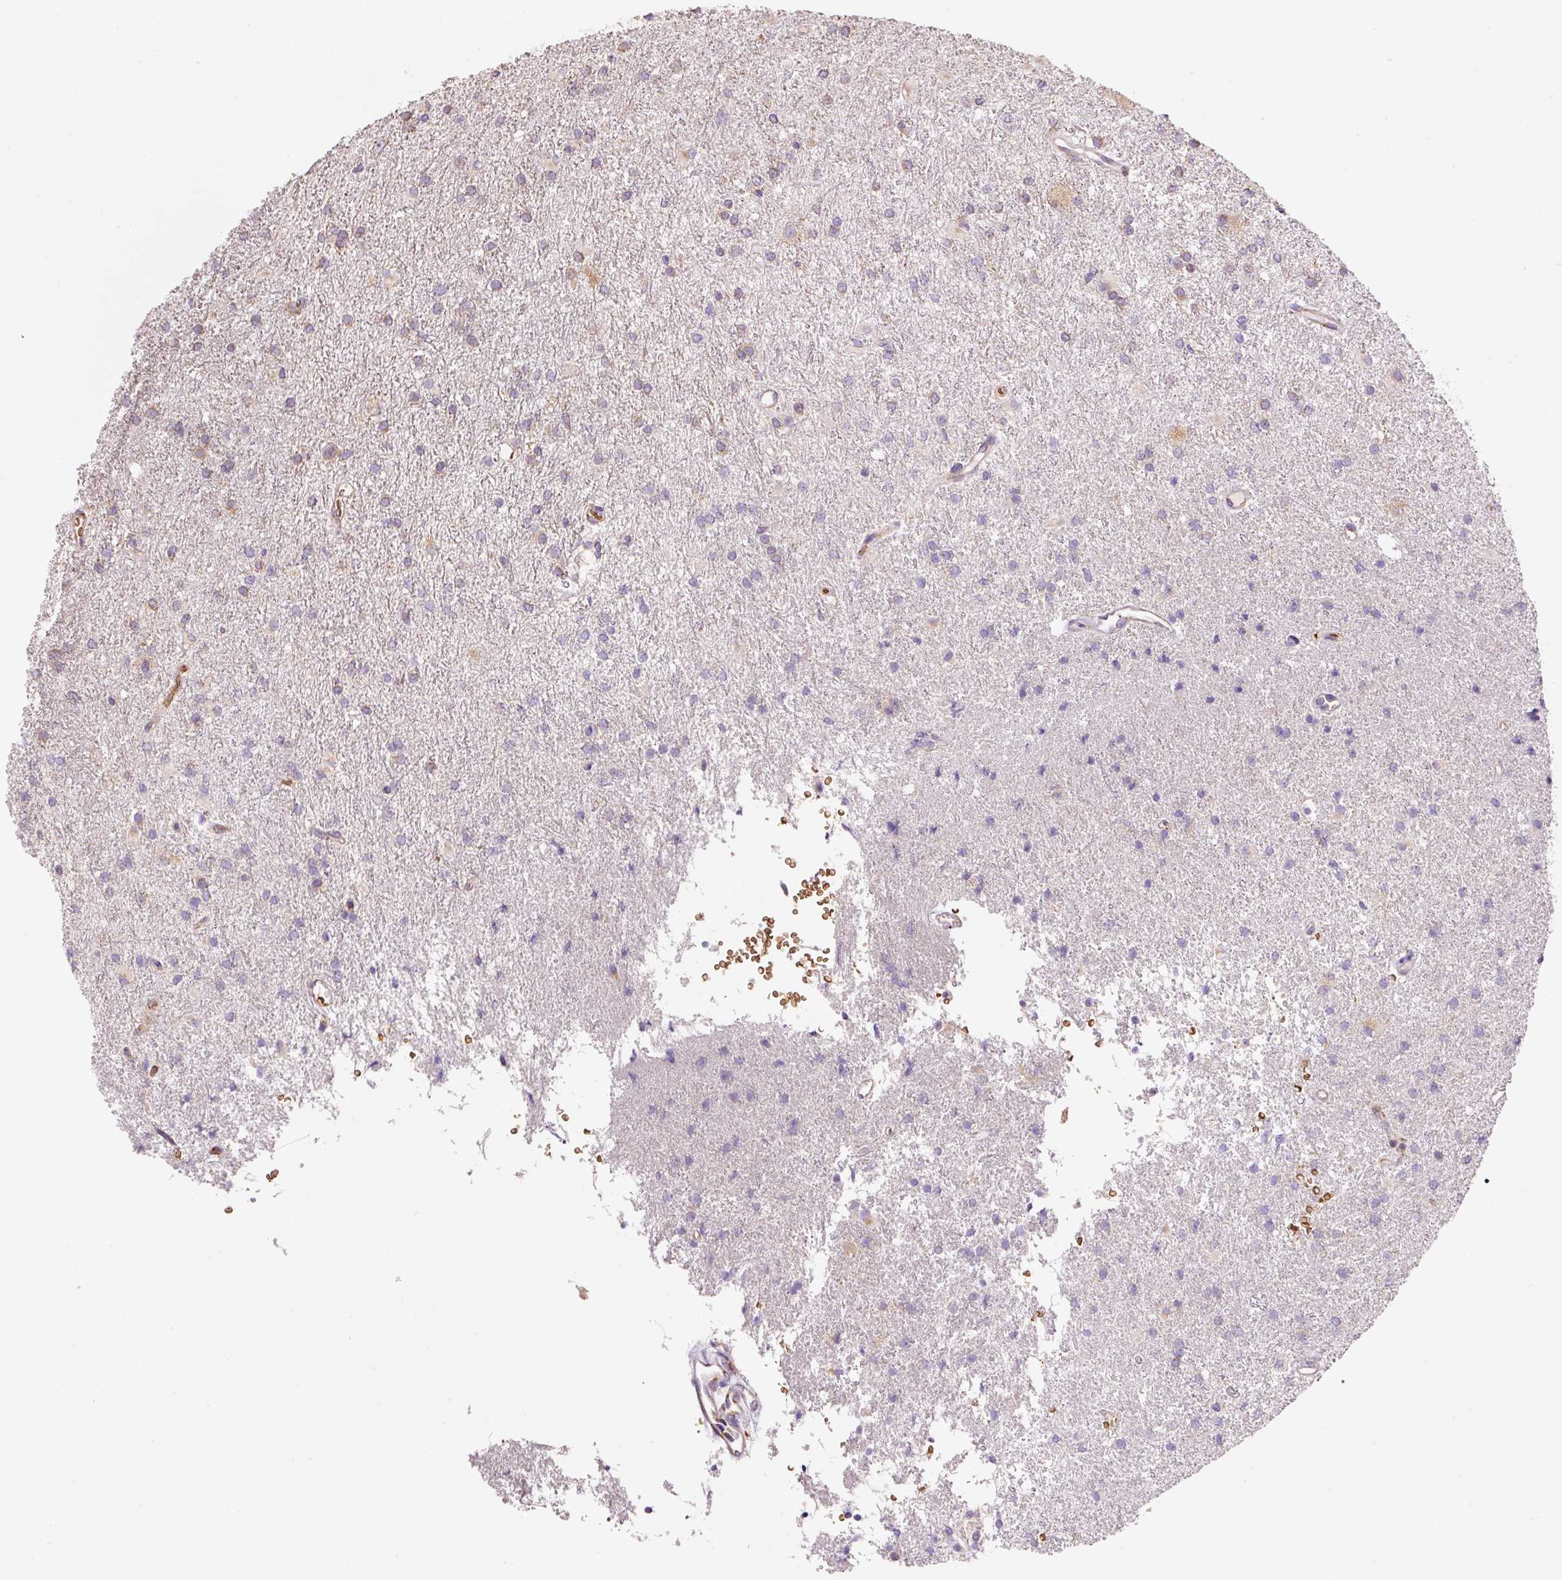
{"staining": {"intensity": "weak", "quantity": "25%-75%", "location": "cytoplasmic/membranous"}, "tissue": "glioma", "cell_type": "Tumor cells", "image_type": "cancer", "snomed": [{"axis": "morphology", "description": "Glioma, malignant, High grade"}, {"axis": "topography", "description": "Brain"}], "caption": "Immunohistochemistry (IHC) staining of glioma, which displays low levels of weak cytoplasmic/membranous positivity in approximately 25%-75% of tumor cells indicating weak cytoplasmic/membranous protein staining. The staining was performed using DAB (brown) for protein detection and nuclei were counterstained in hematoxylin (blue).", "gene": "PRRC2A", "patient": {"sex": "female", "age": 50}}